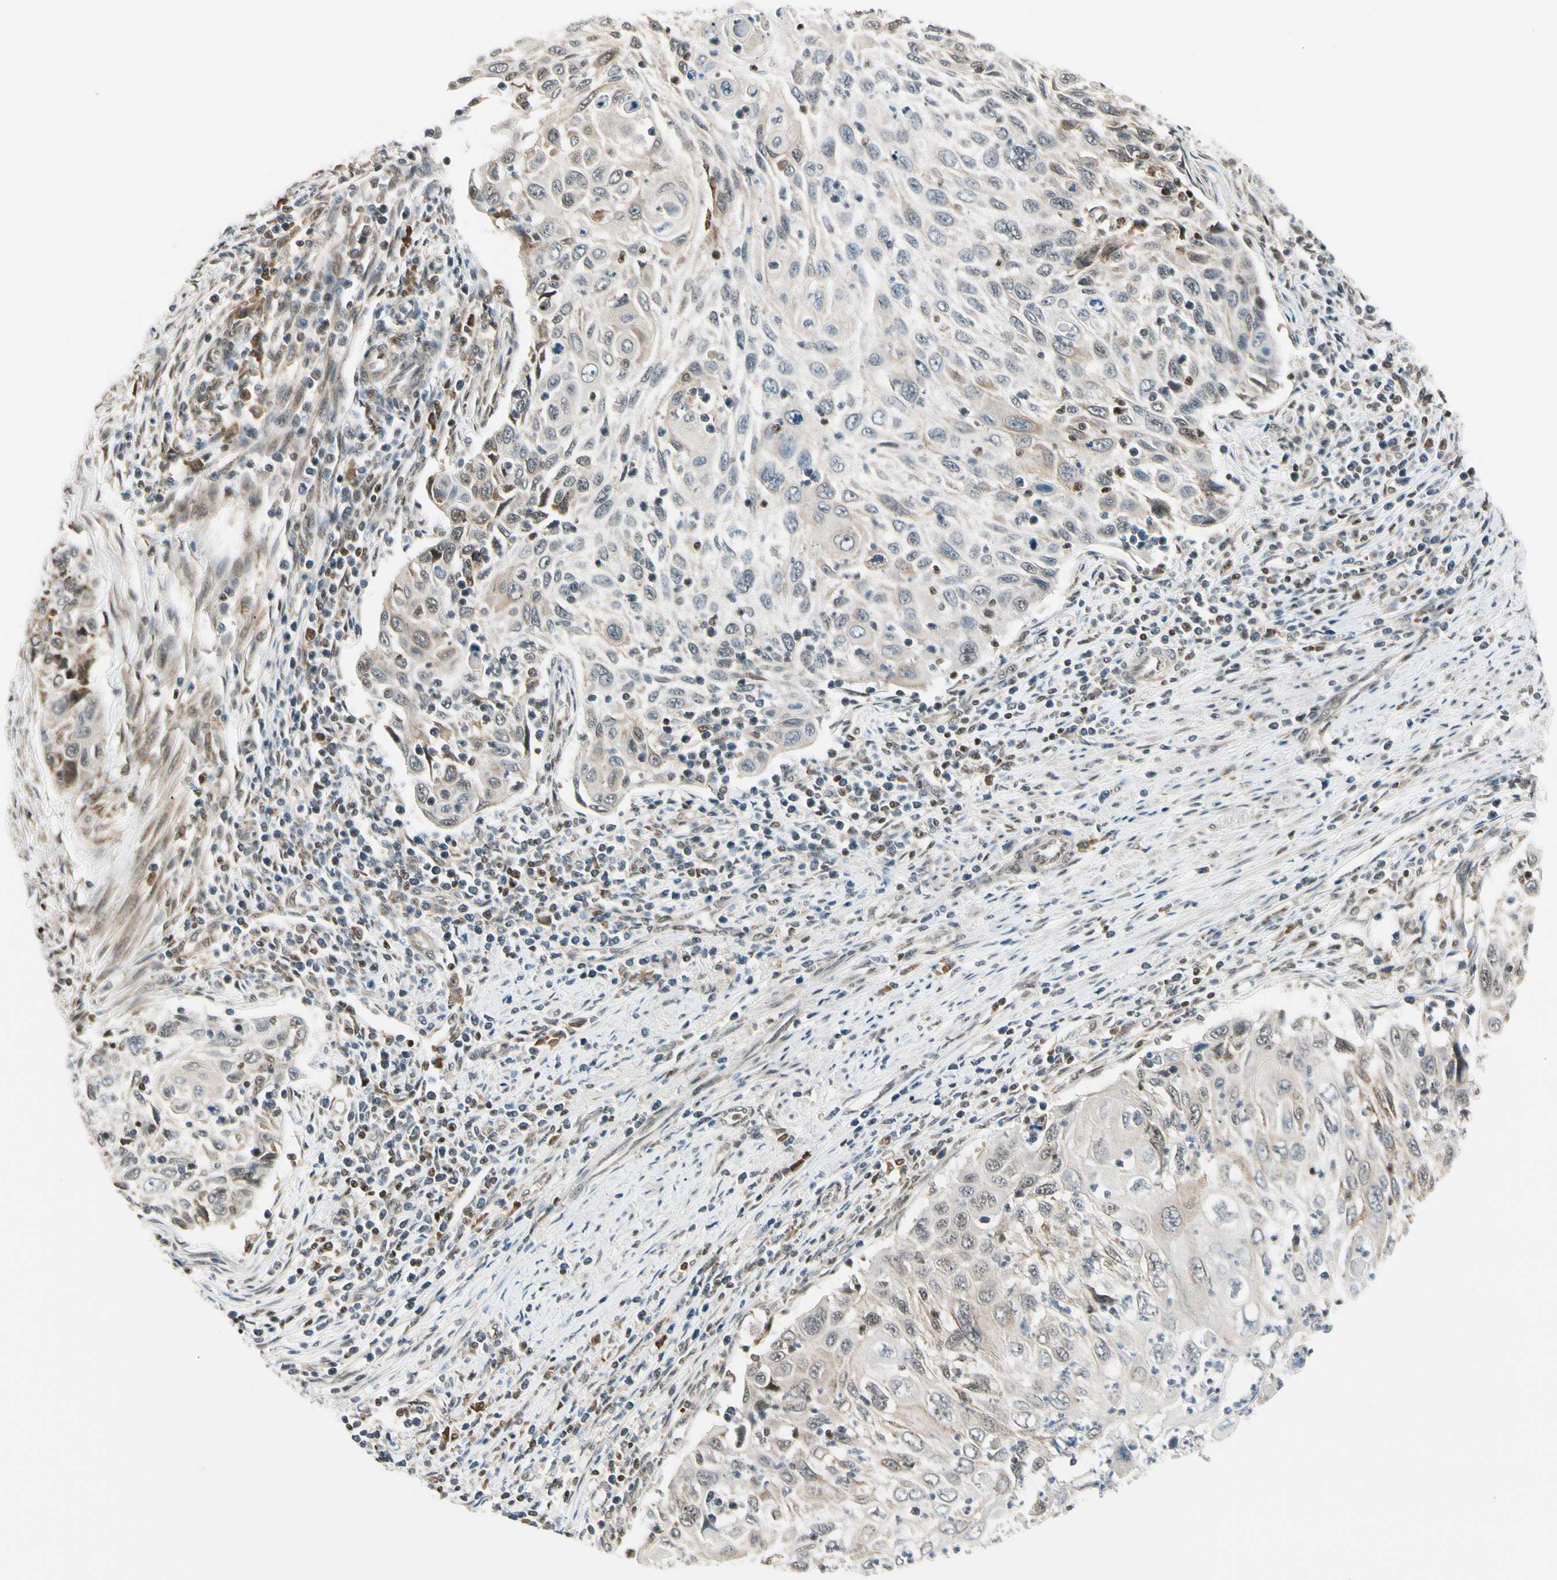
{"staining": {"intensity": "weak", "quantity": "25%-75%", "location": "cytoplasmic/membranous"}, "tissue": "cervical cancer", "cell_type": "Tumor cells", "image_type": "cancer", "snomed": [{"axis": "morphology", "description": "Squamous cell carcinoma, NOS"}, {"axis": "topography", "description": "Cervix"}], "caption": "Protein staining displays weak cytoplasmic/membranous positivity in about 25%-75% of tumor cells in cervical cancer (squamous cell carcinoma).", "gene": "DAXX", "patient": {"sex": "female", "age": 70}}